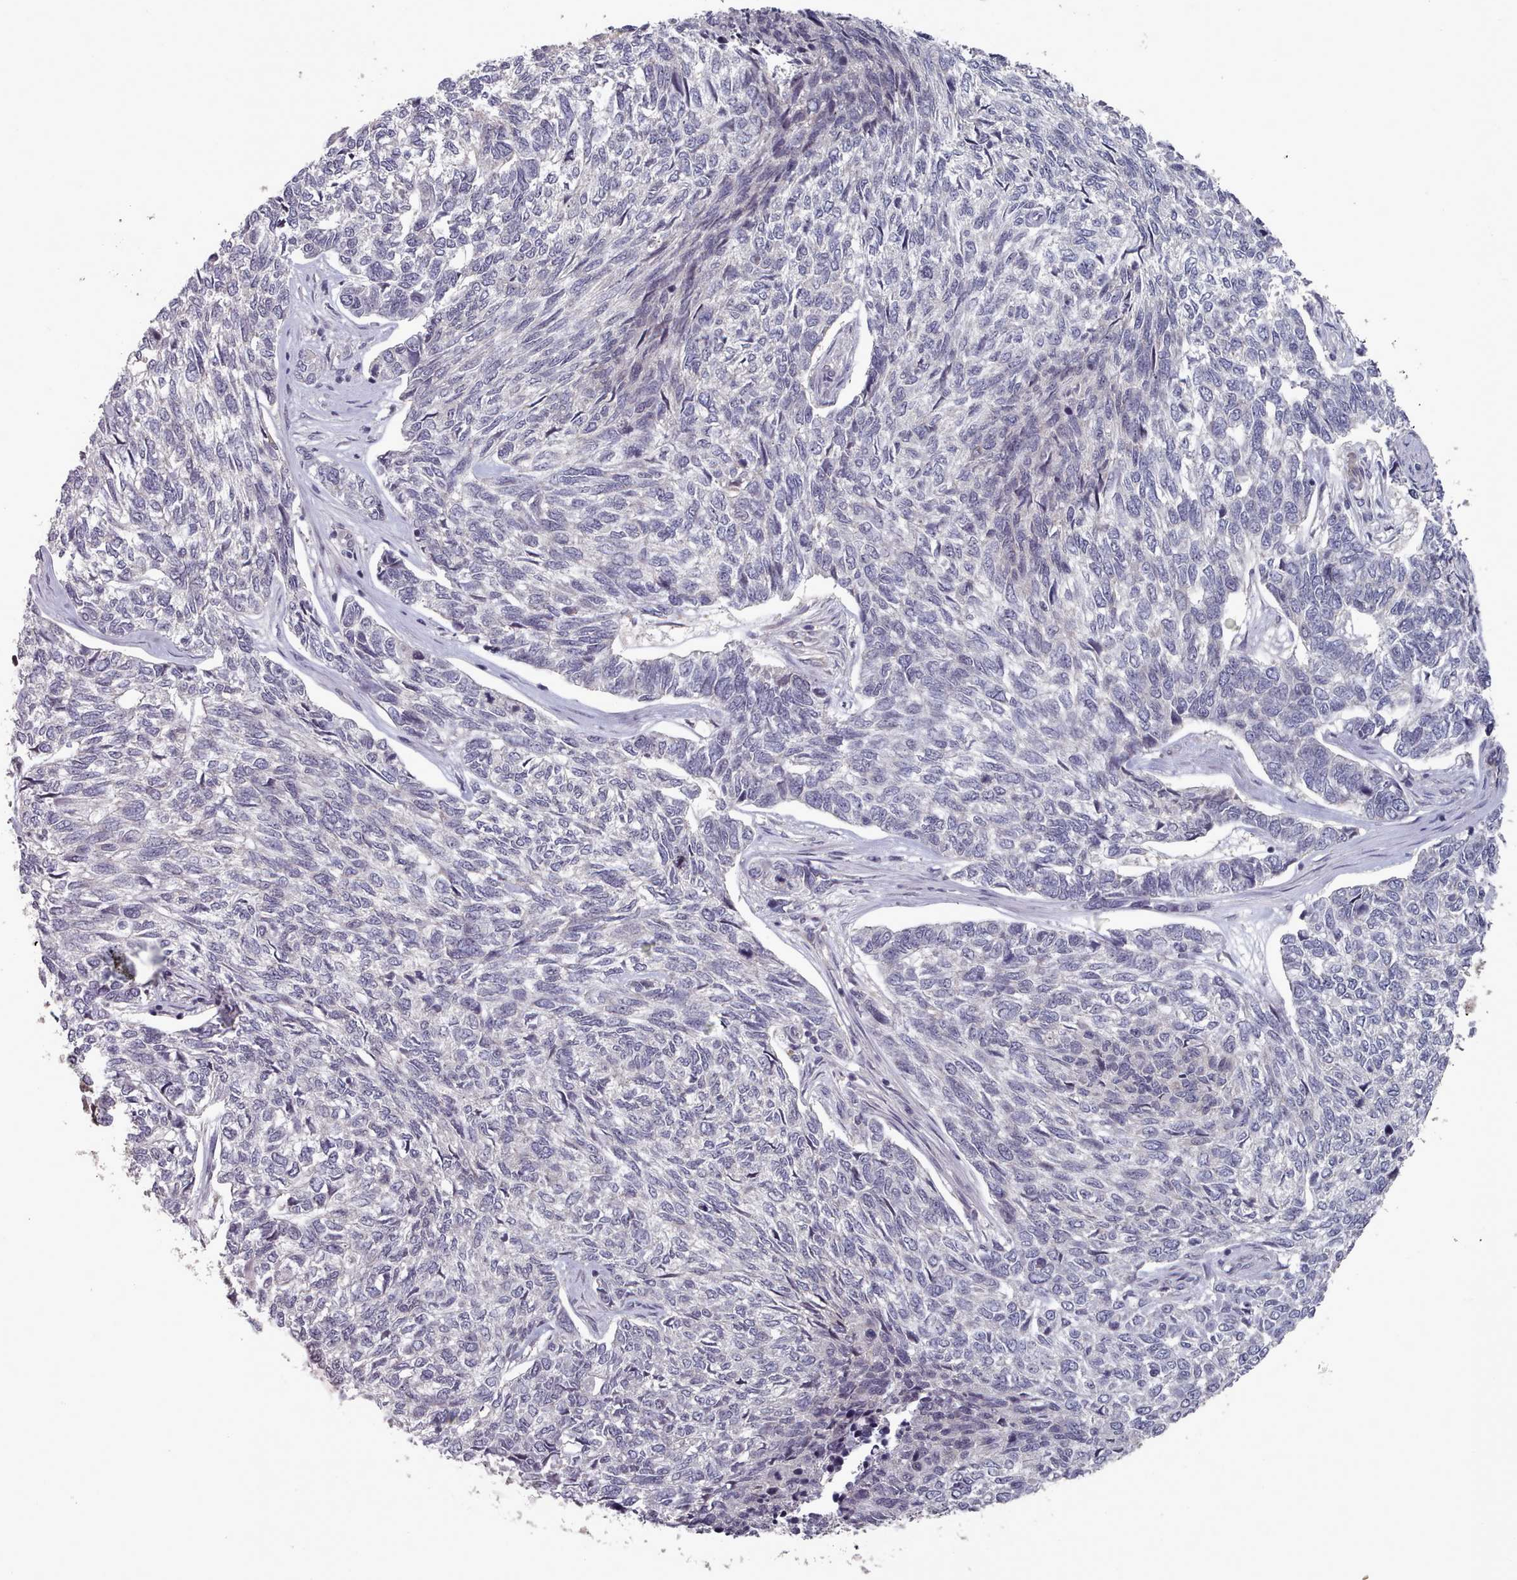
{"staining": {"intensity": "negative", "quantity": "none", "location": "none"}, "tissue": "skin cancer", "cell_type": "Tumor cells", "image_type": "cancer", "snomed": [{"axis": "morphology", "description": "Basal cell carcinoma"}, {"axis": "topography", "description": "Skin"}], "caption": "Tumor cells show no significant protein expression in skin cancer (basal cell carcinoma).", "gene": "HYAL3", "patient": {"sex": "female", "age": 65}}